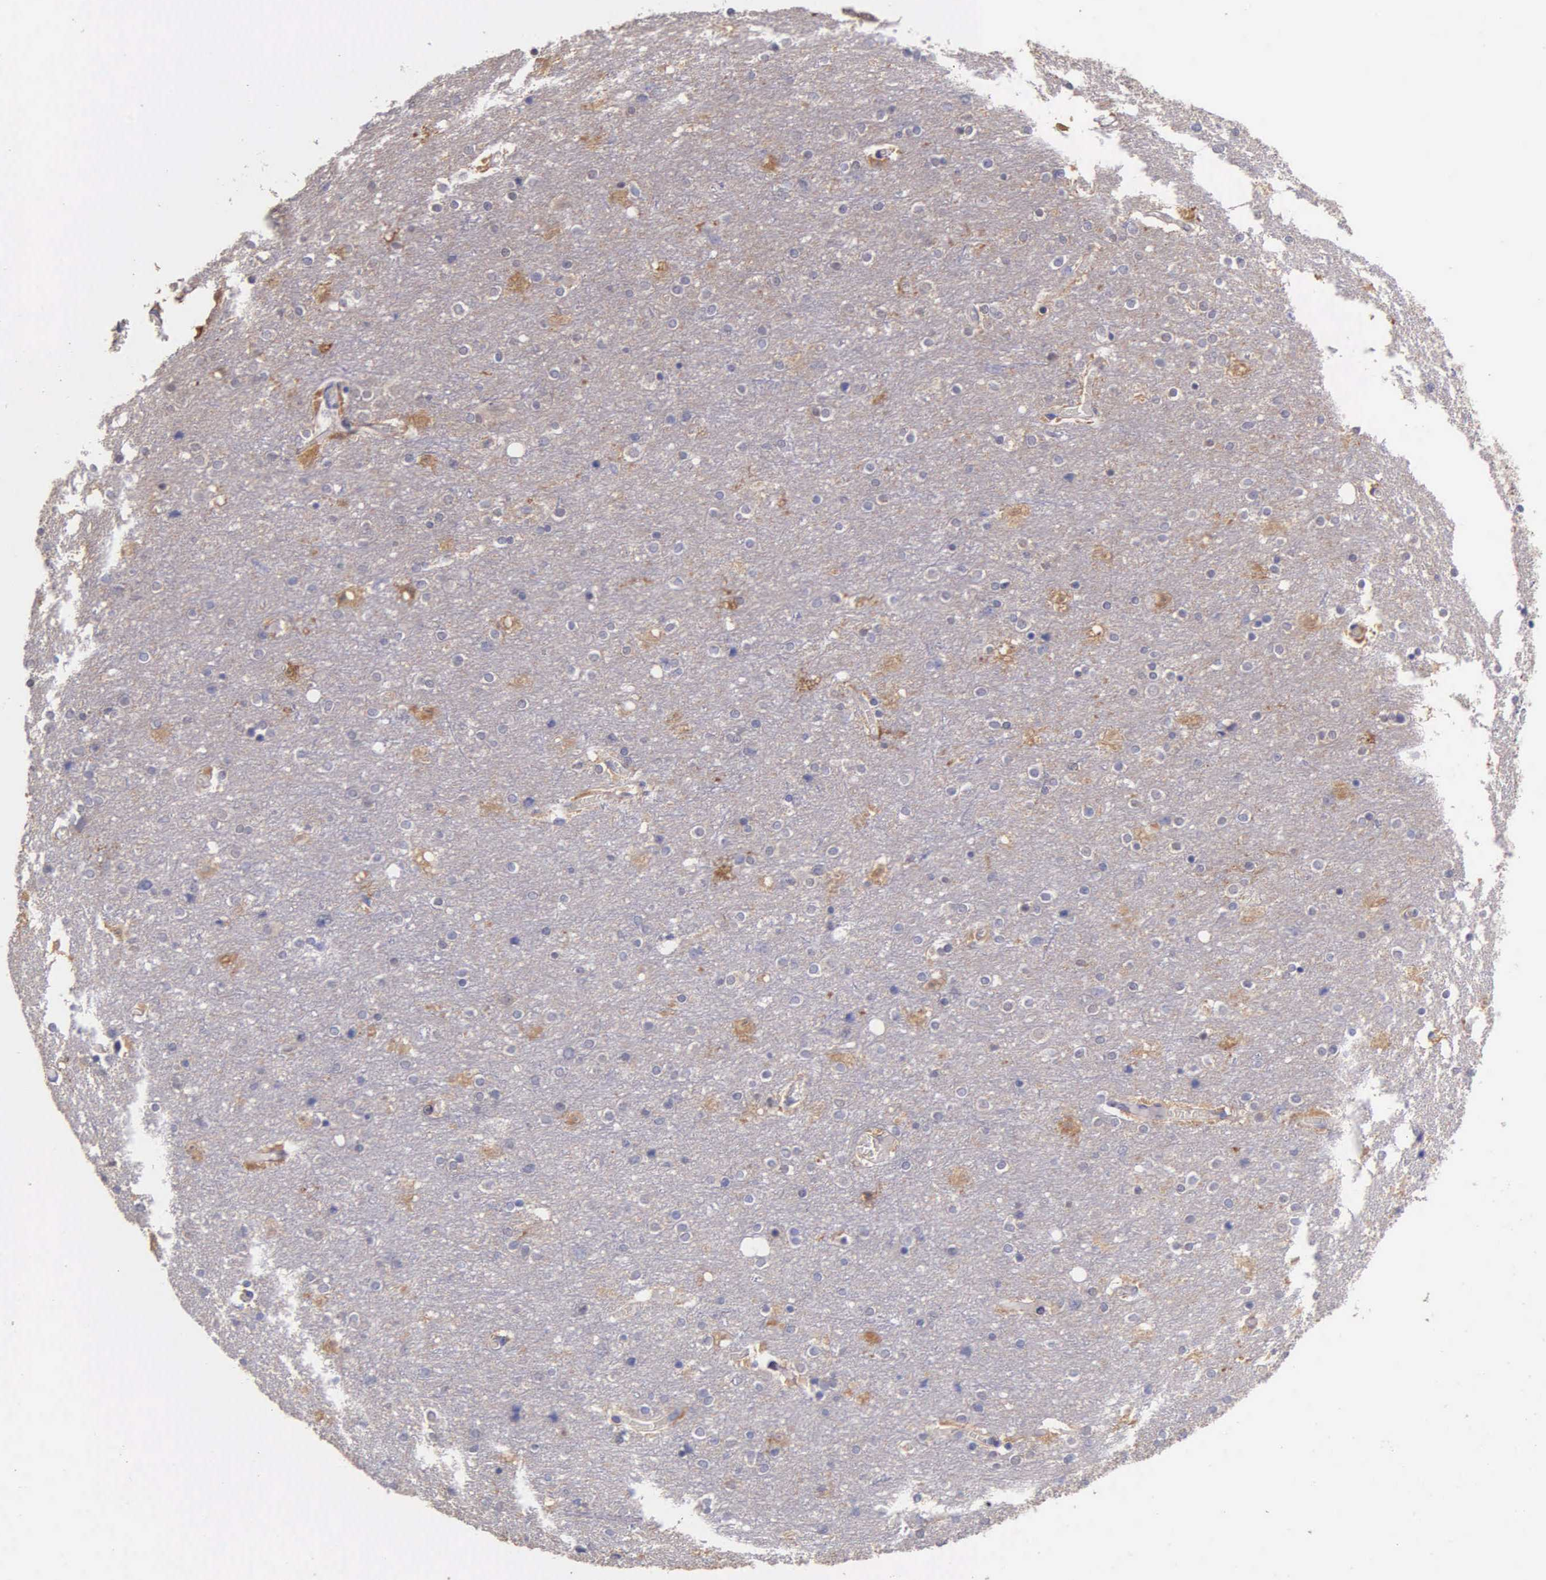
{"staining": {"intensity": "negative", "quantity": "none", "location": "none"}, "tissue": "cerebral cortex", "cell_type": "Endothelial cells", "image_type": "normal", "snomed": [{"axis": "morphology", "description": "Normal tissue, NOS"}, {"axis": "topography", "description": "Cerebral cortex"}], "caption": "Histopathology image shows no significant protein staining in endothelial cells of normal cerebral cortex. (DAB immunohistochemistry, high magnification).", "gene": "GSTT2B", "patient": {"sex": "female", "age": 54}}